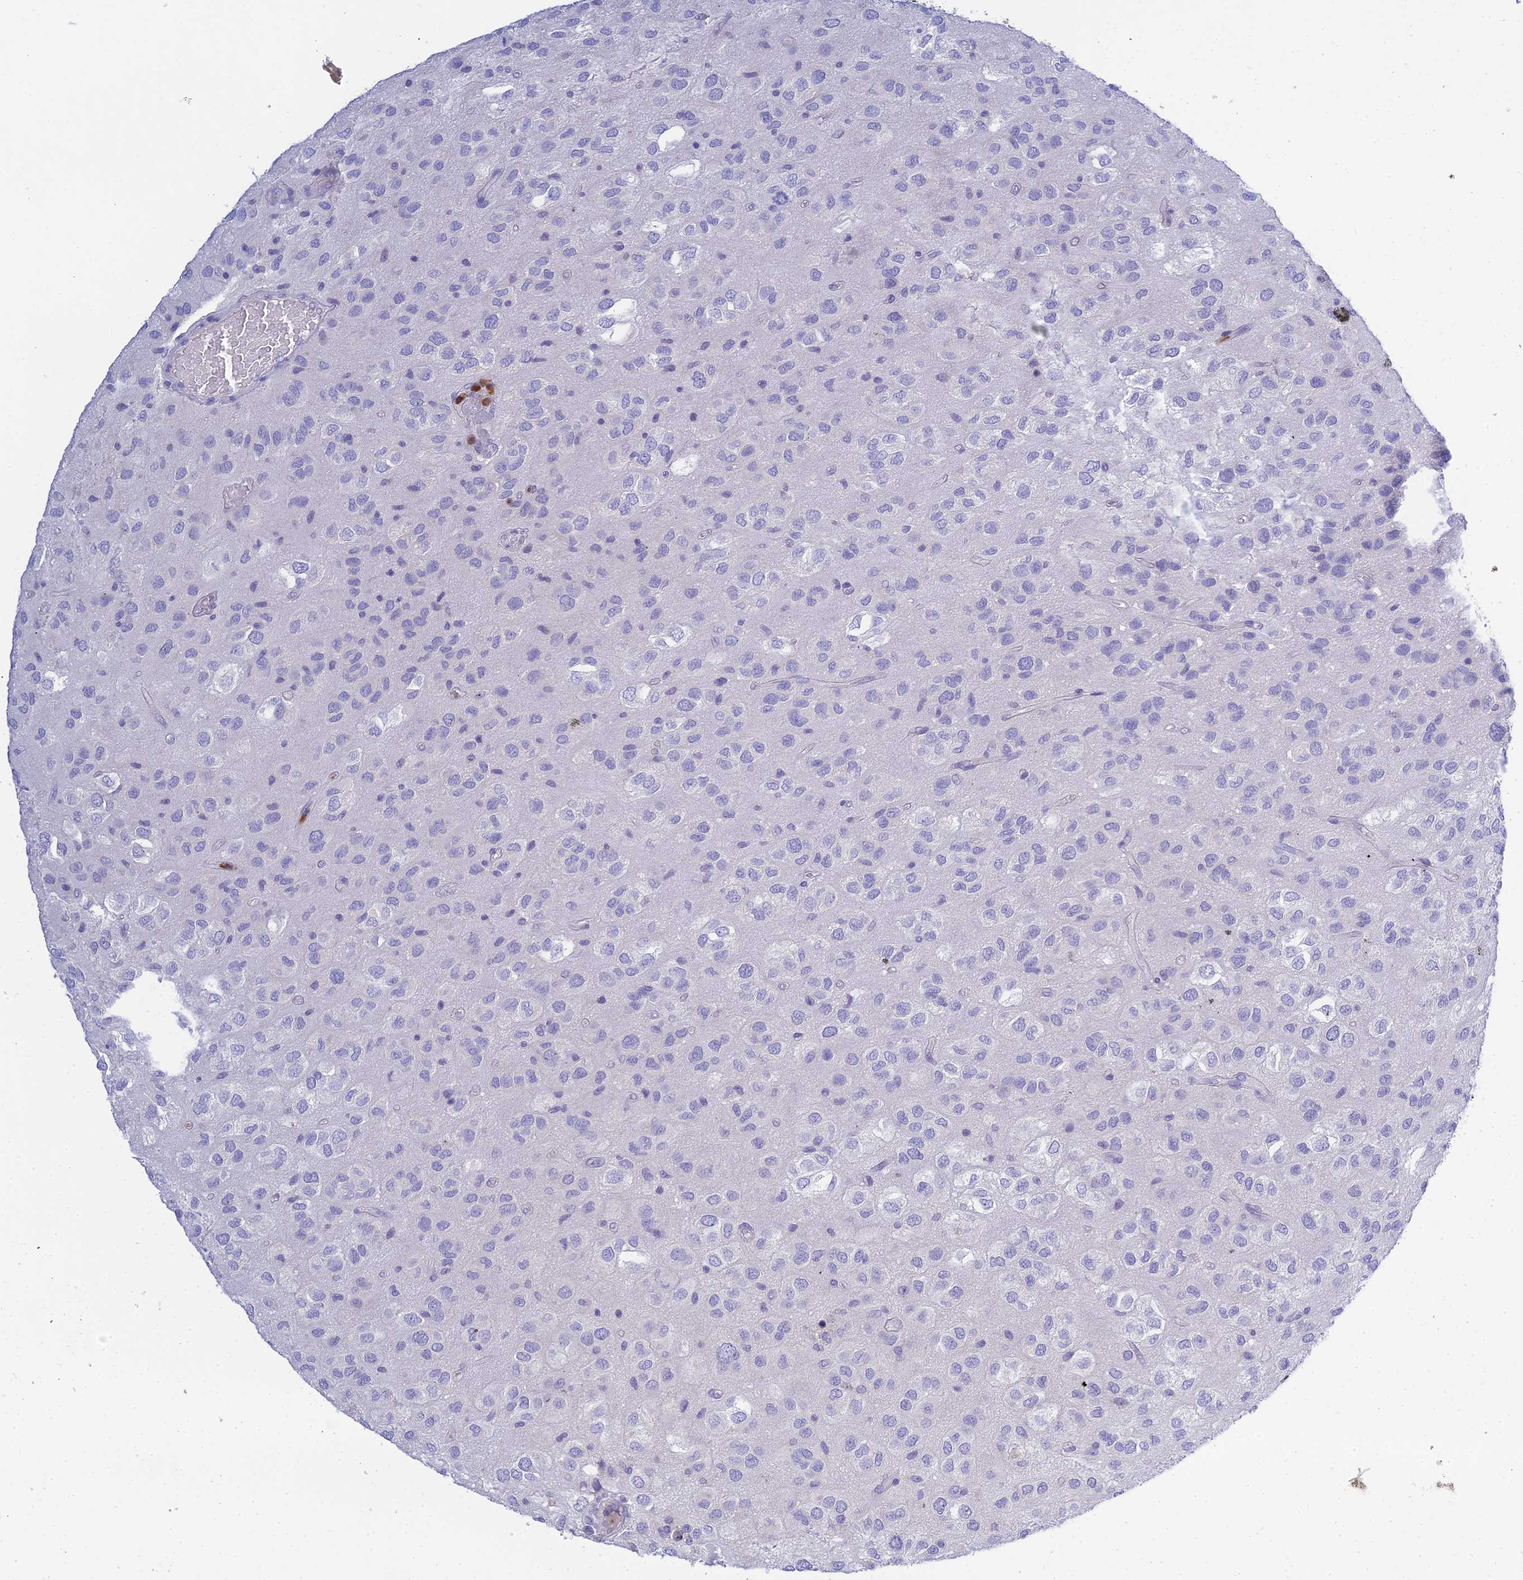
{"staining": {"intensity": "negative", "quantity": "none", "location": "none"}, "tissue": "glioma", "cell_type": "Tumor cells", "image_type": "cancer", "snomed": [{"axis": "morphology", "description": "Glioma, malignant, Low grade"}, {"axis": "topography", "description": "Brain"}], "caption": "Immunohistochemistry micrograph of neoplastic tissue: low-grade glioma (malignant) stained with DAB reveals no significant protein staining in tumor cells.", "gene": "KIAA0408", "patient": {"sex": "male", "age": 66}}